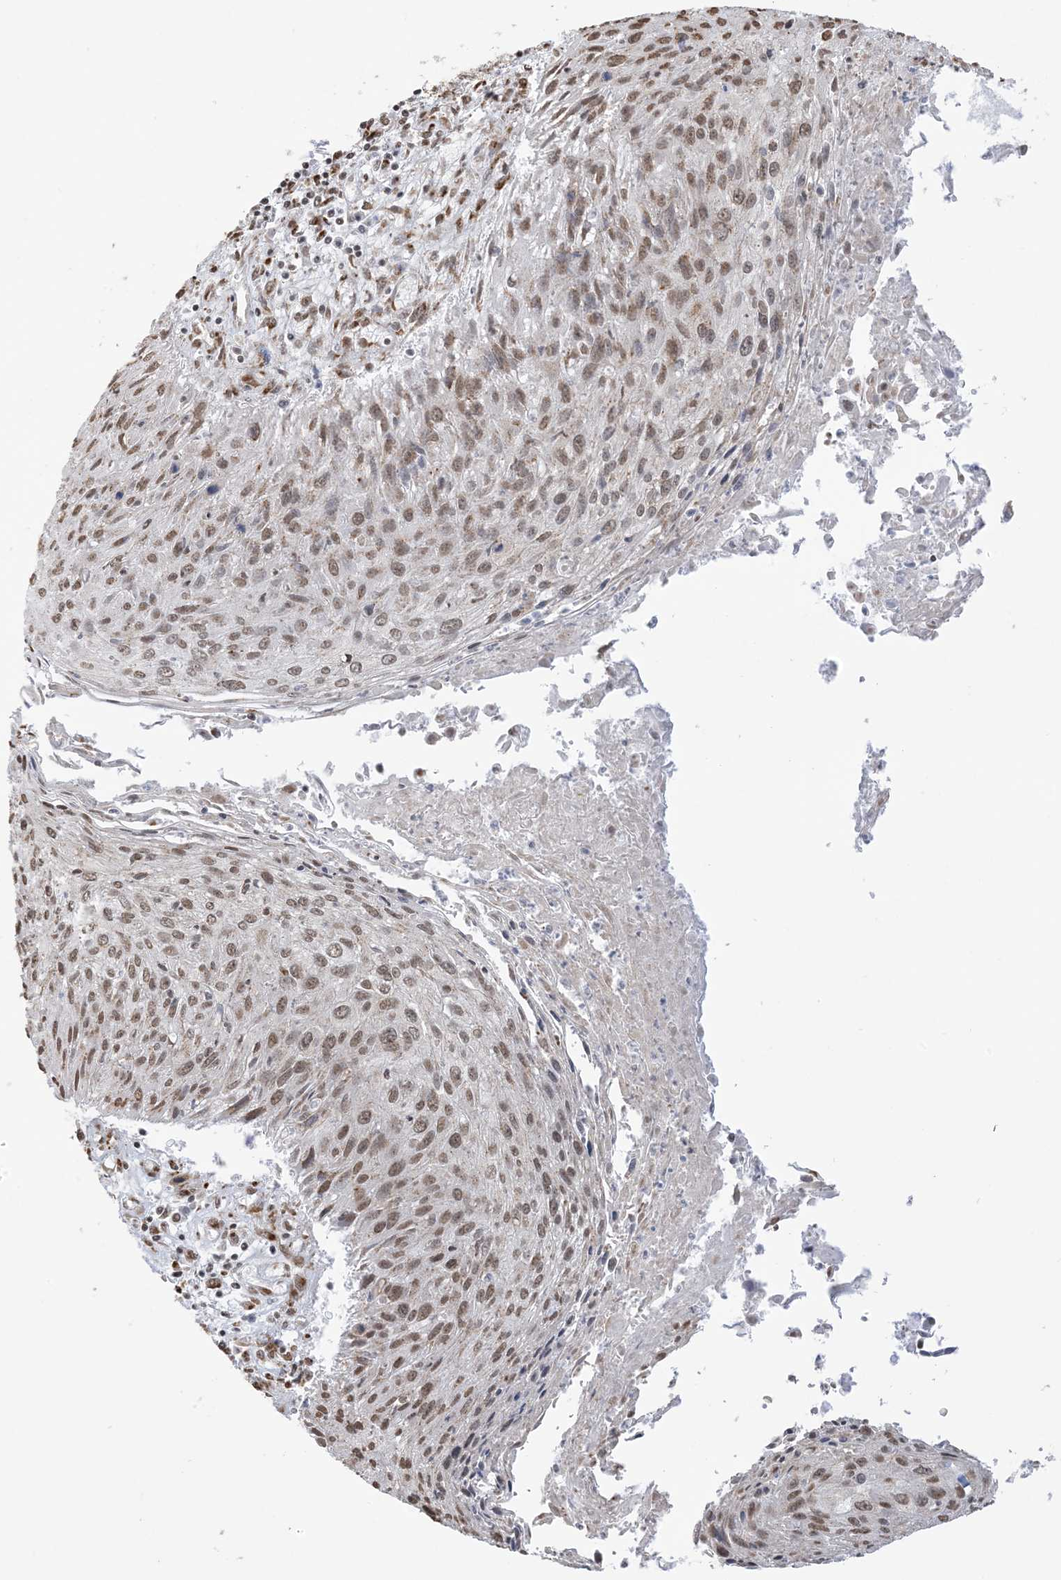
{"staining": {"intensity": "moderate", "quantity": ">75%", "location": "nuclear"}, "tissue": "cervical cancer", "cell_type": "Tumor cells", "image_type": "cancer", "snomed": [{"axis": "morphology", "description": "Squamous cell carcinoma, NOS"}, {"axis": "topography", "description": "Cervix"}], "caption": "A brown stain highlights moderate nuclear positivity of a protein in human cervical cancer (squamous cell carcinoma) tumor cells. (Brightfield microscopy of DAB IHC at high magnification).", "gene": "GPR107", "patient": {"sex": "female", "age": 51}}